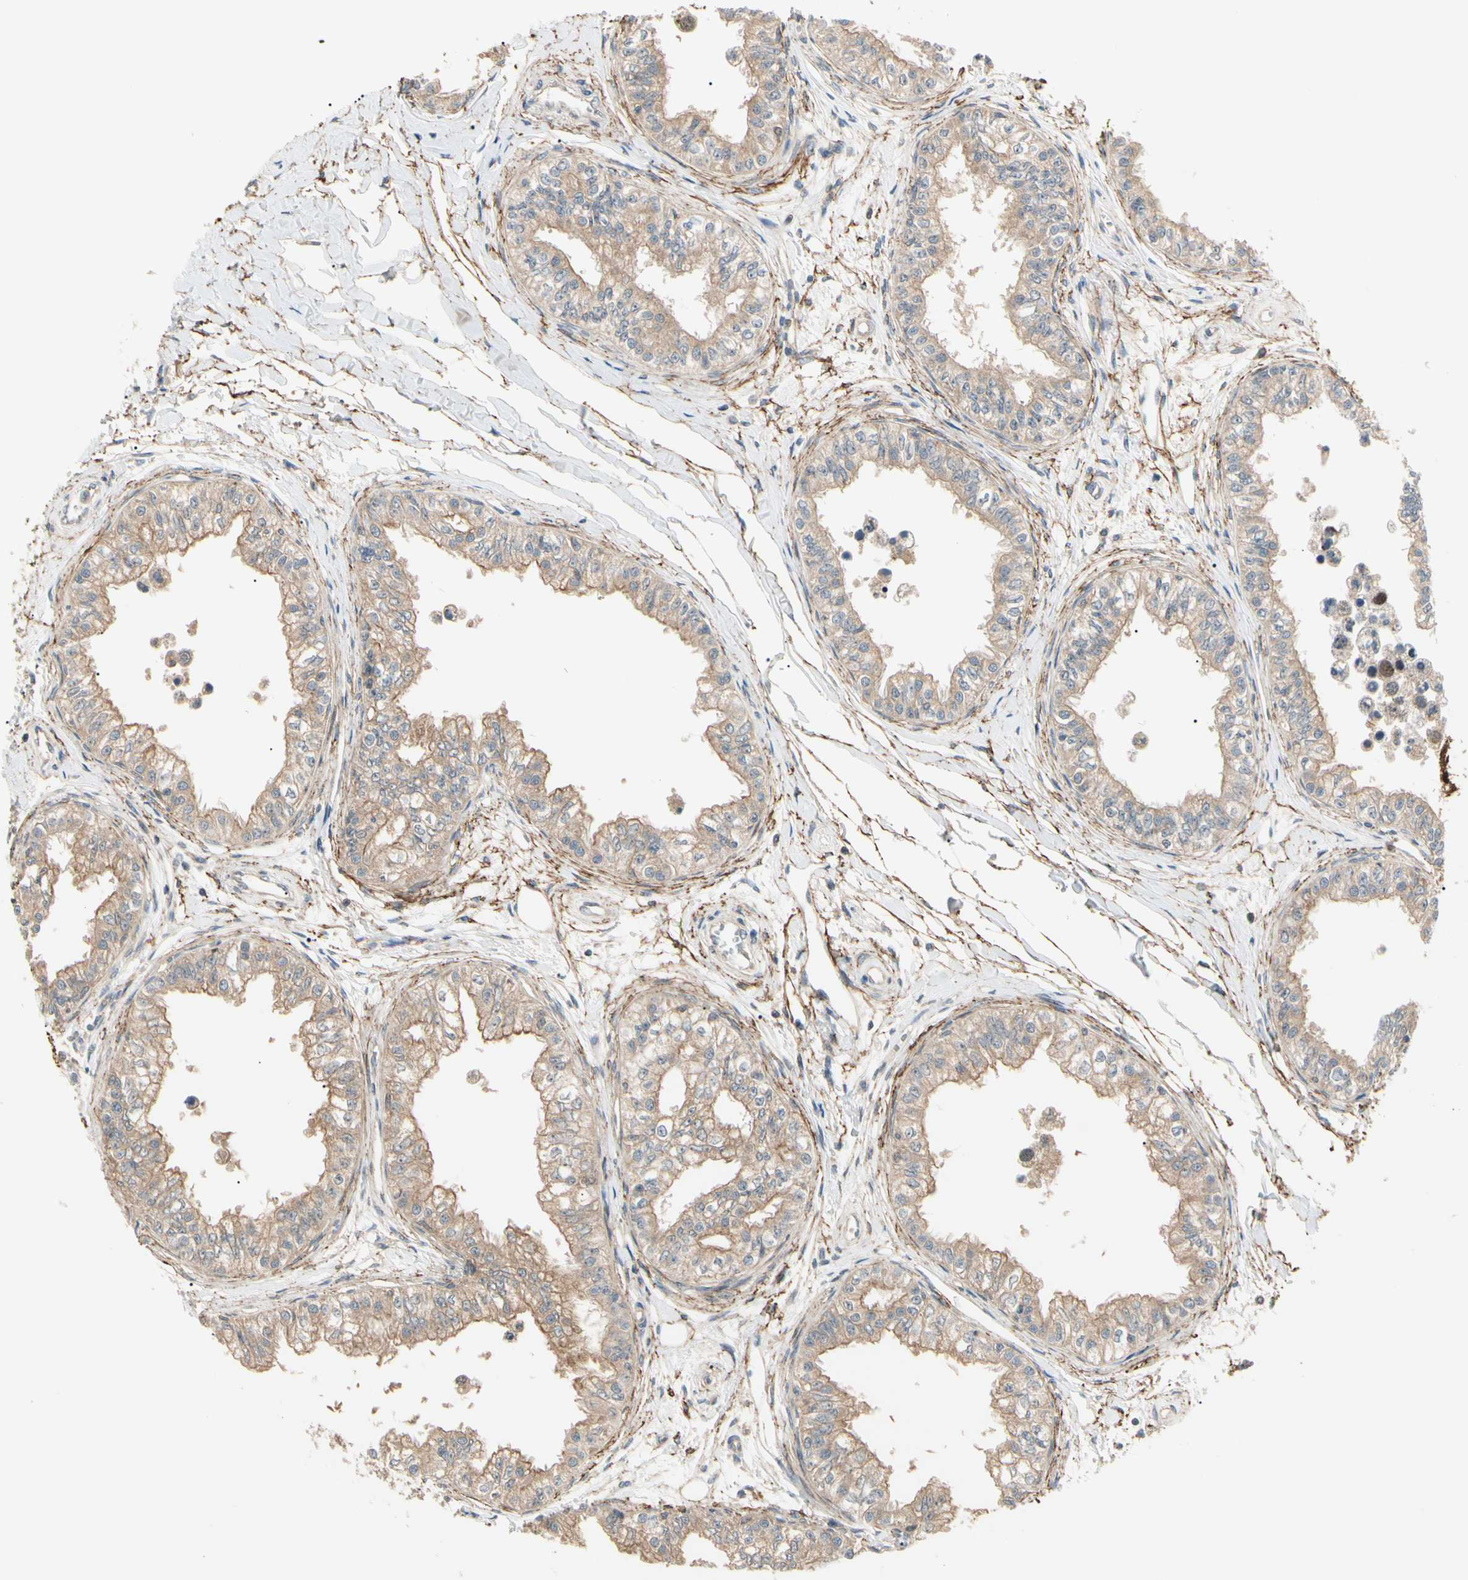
{"staining": {"intensity": "moderate", "quantity": ">75%", "location": "cytoplasmic/membranous"}, "tissue": "epididymis", "cell_type": "Glandular cells", "image_type": "normal", "snomed": [{"axis": "morphology", "description": "Normal tissue, NOS"}, {"axis": "morphology", "description": "Adenocarcinoma, metastatic, NOS"}, {"axis": "topography", "description": "Testis"}, {"axis": "topography", "description": "Epididymis"}], "caption": "Normal epididymis exhibits moderate cytoplasmic/membranous staining in about >75% of glandular cells.", "gene": "F2R", "patient": {"sex": "male", "age": 26}}